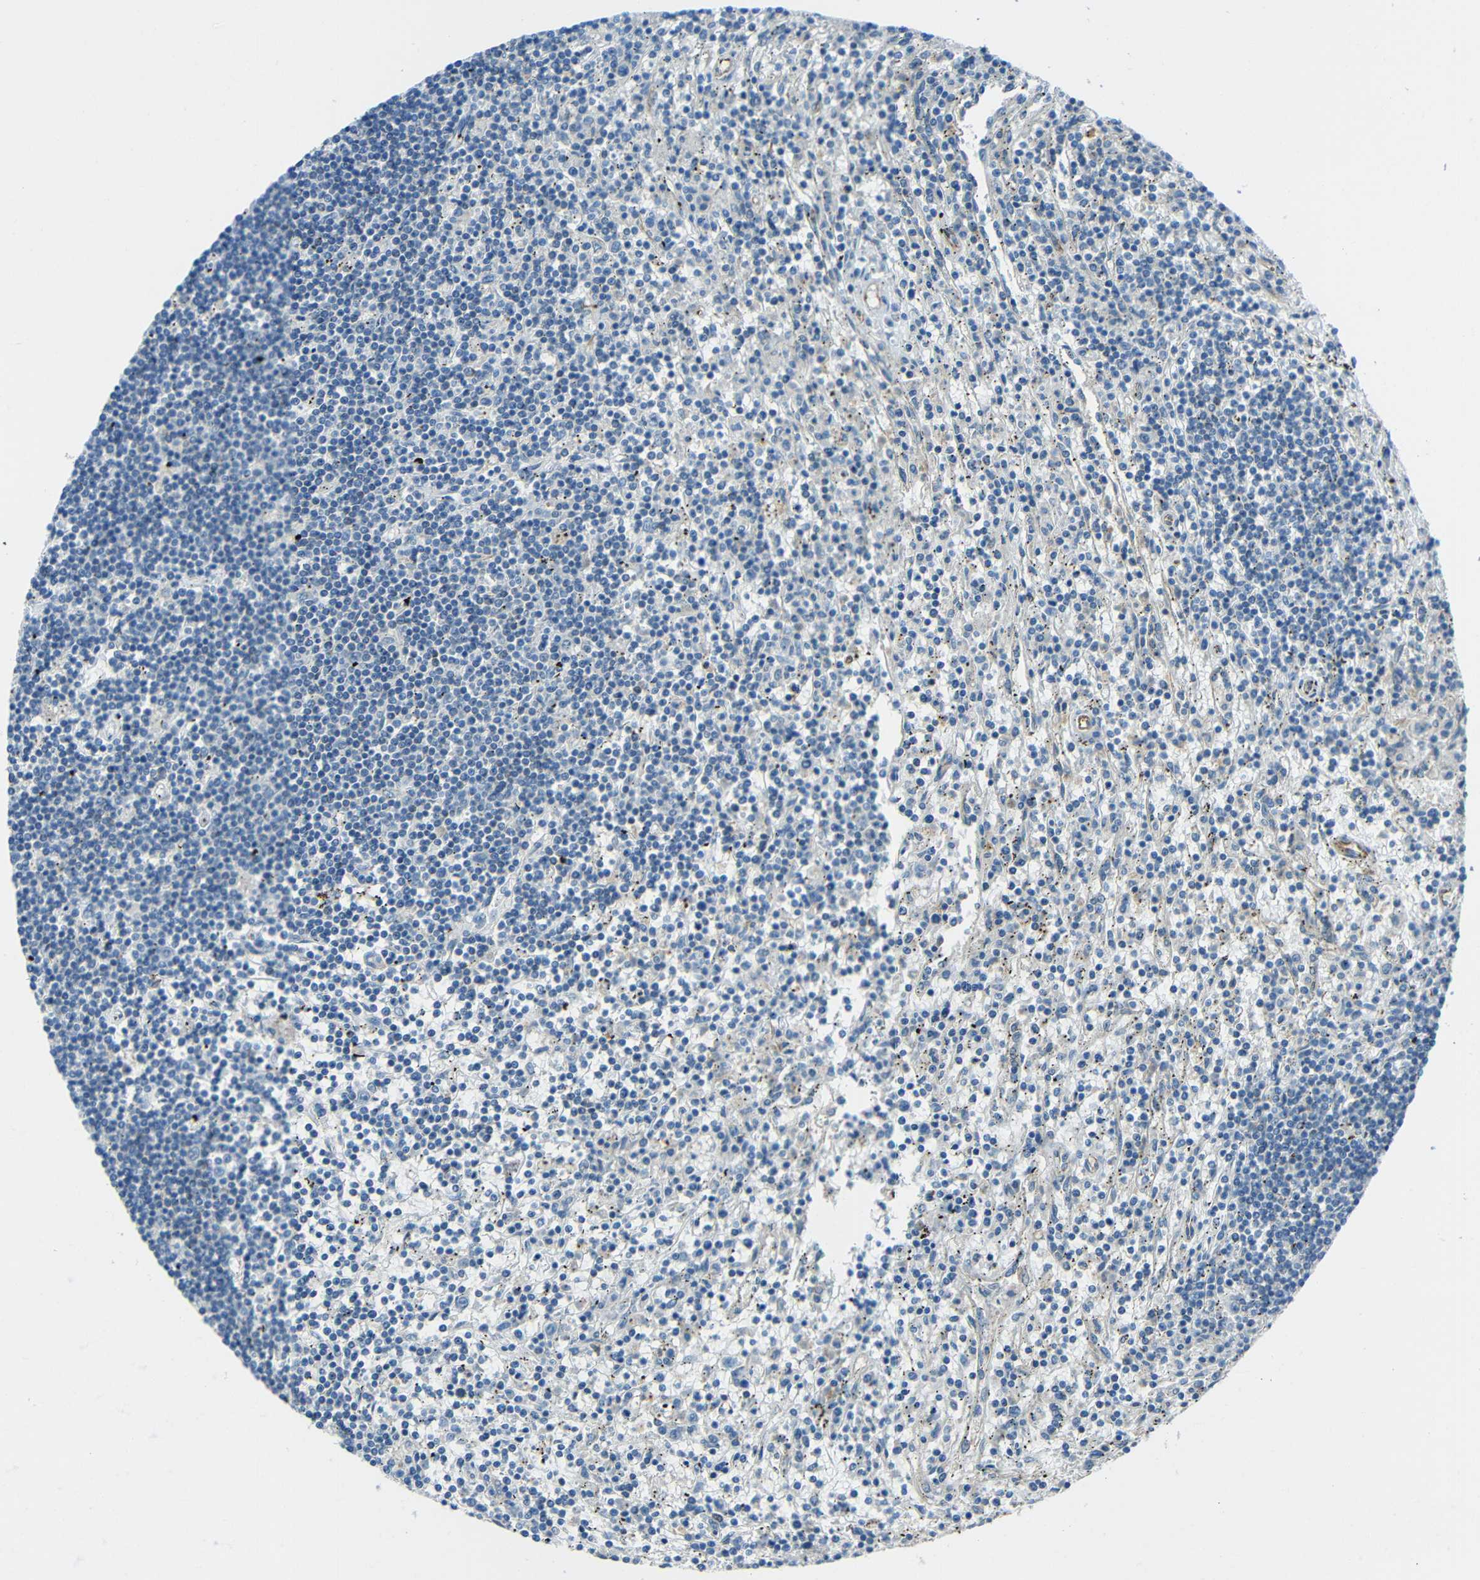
{"staining": {"intensity": "negative", "quantity": "none", "location": "none"}, "tissue": "lymphoma", "cell_type": "Tumor cells", "image_type": "cancer", "snomed": [{"axis": "morphology", "description": "Malignant lymphoma, non-Hodgkin's type, Low grade"}, {"axis": "topography", "description": "Spleen"}], "caption": "Lymphoma was stained to show a protein in brown. There is no significant positivity in tumor cells.", "gene": "DCLK1", "patient": {"sex": "male", "age": 76}}